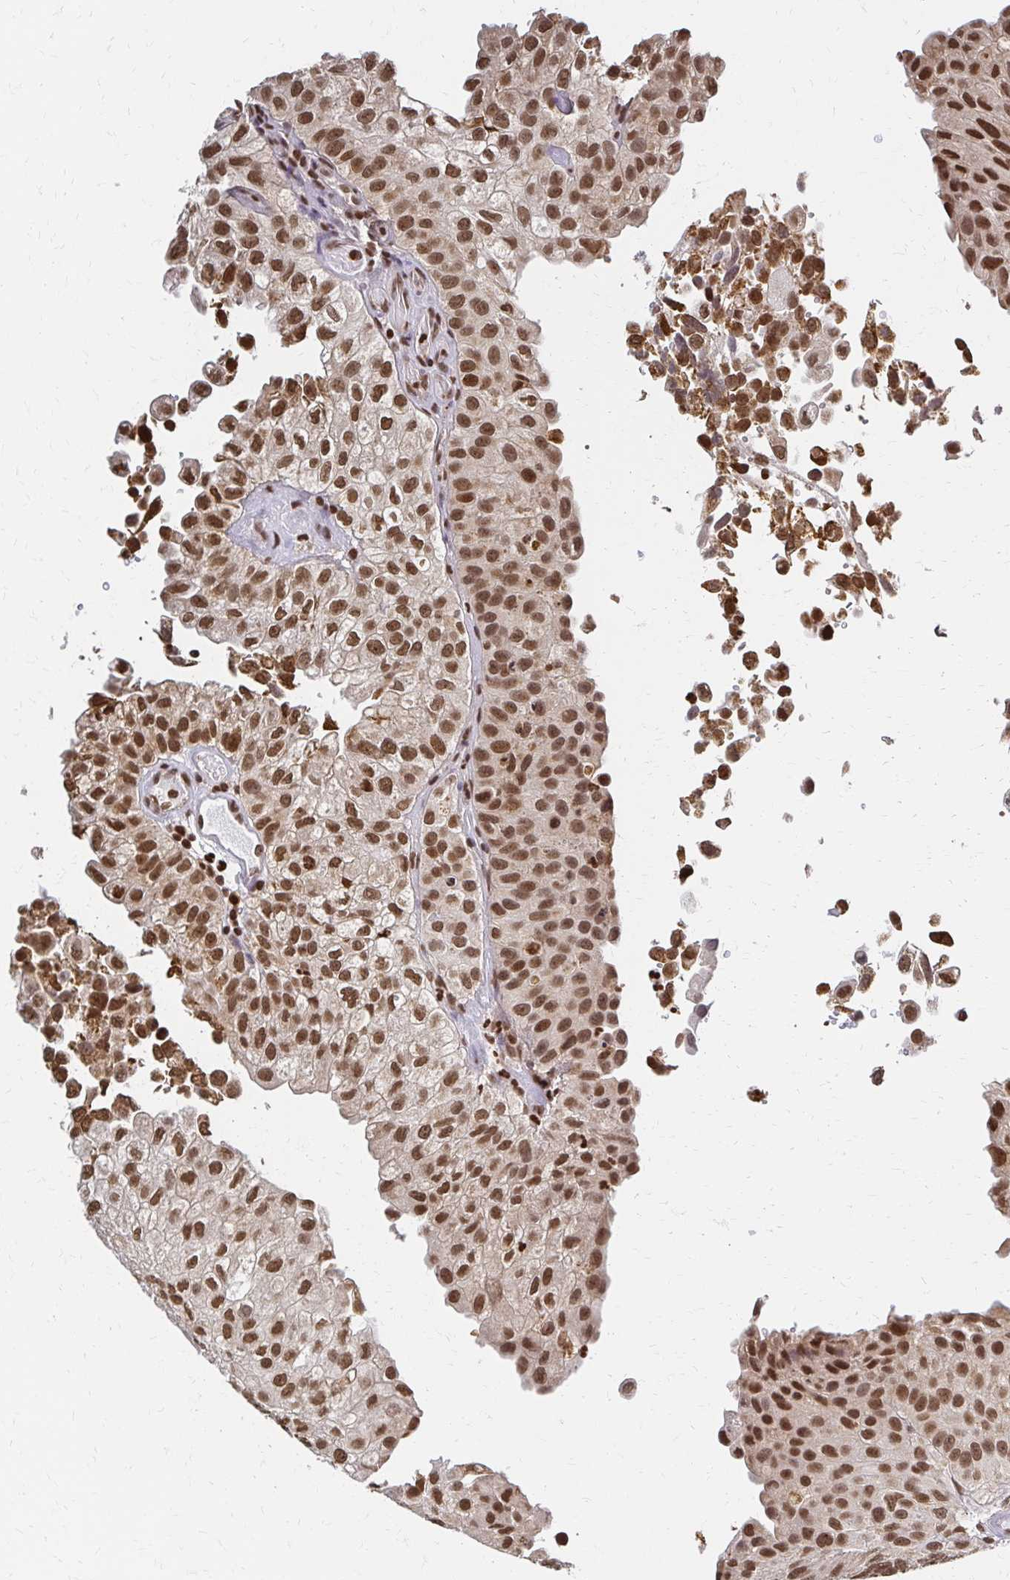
{"staining": {"intensity": "moderate", "quantity": ">75%", "location": "nuclear"}, "tissue": "urothelial cancer", "cell_type": "Tumor cells", "image_type": "cancer", "snomed": [{"axis": "morphology", "description": "Urothelial carcinoma, NOS"}, {"axis": "topography", "description": "Urinary bladder"}], "caption": "A high-resolution micrograph shows immunohistochemistry staining of transitional cell carcinoma, which reveals moderate nuclear expression in approximately >75% of tumor cells. The protein is shown in brown color, while the nuclei are stained blue.", "gene": "HOXA9", "patient": {"sex": "male", "age": 87}}